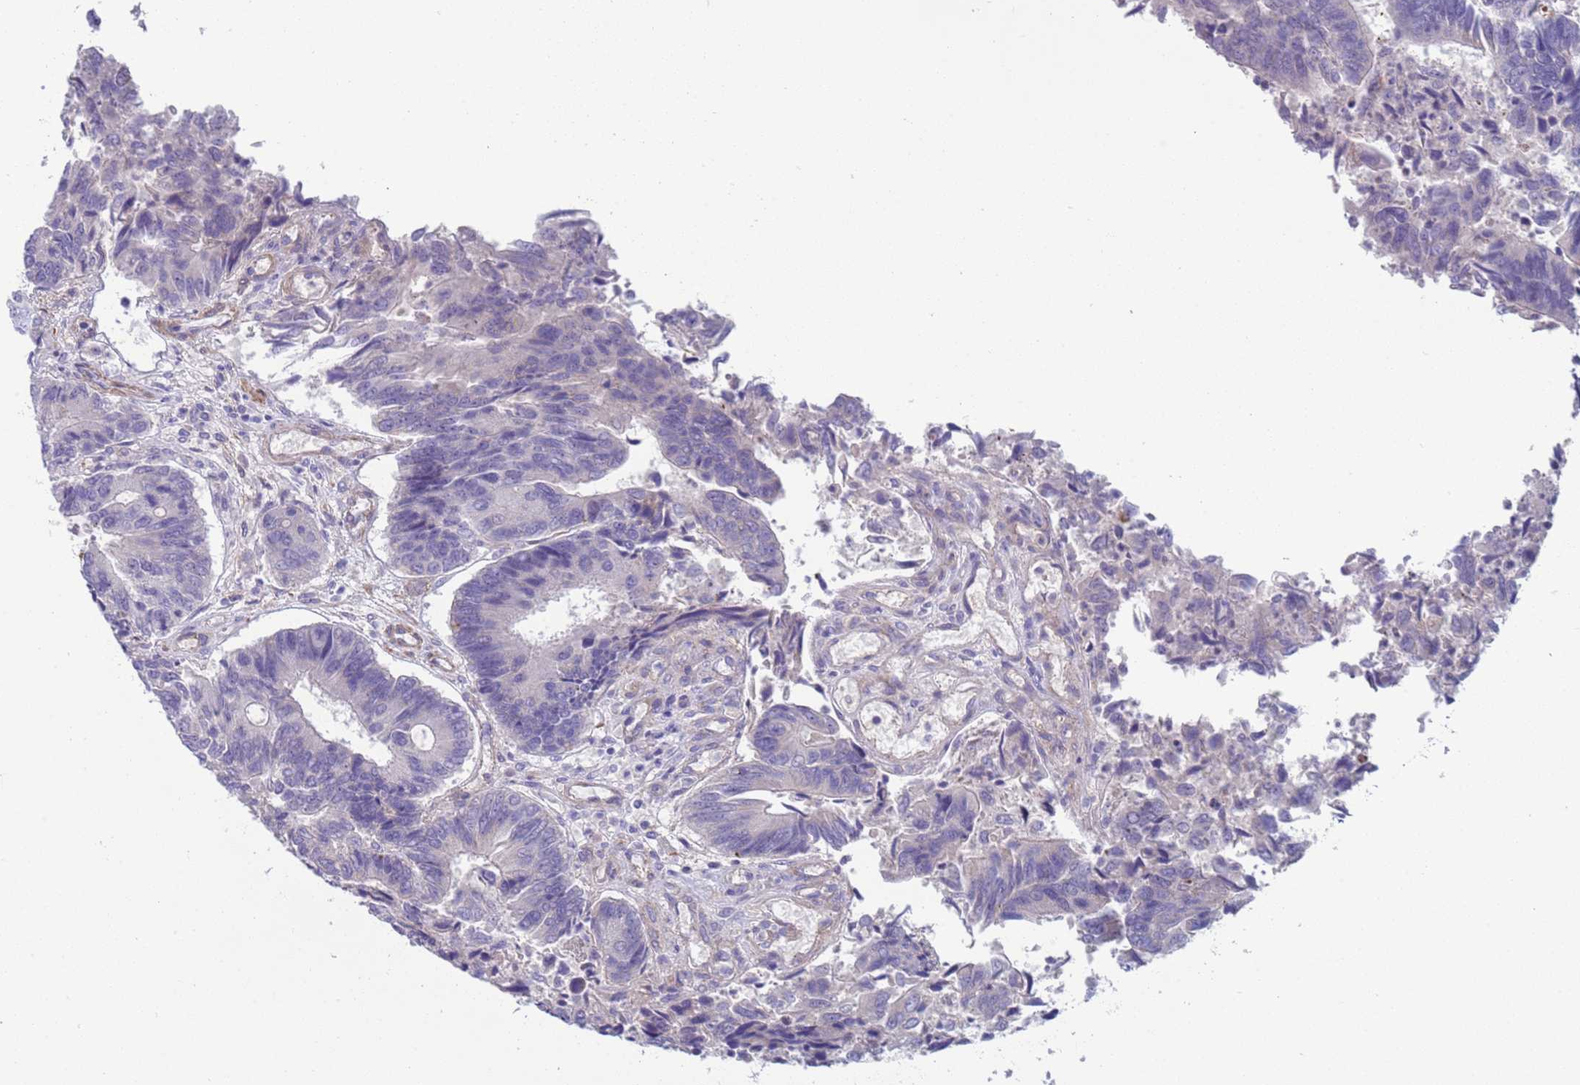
{"staining": {"intensity": "negative", "quantity": "none", "location": "none"}, "tissue": "colorectal cancer", "cell_type": "Tumor cells", "image_type": "cancer", "snomed": [{"axis": "morphology", "description": "Adenocarcinoma, NOS"}, {"axis": "topography", "description": "Colon"}], "caption": "Immunohistochemistry photomicrograph of human adenocarcinoma (colorectal) stained for a protein (brown), which reveals no expression in tumor cells.", "gene": "KBTBD3", "patient": {"sex": "female", "age": 67}}